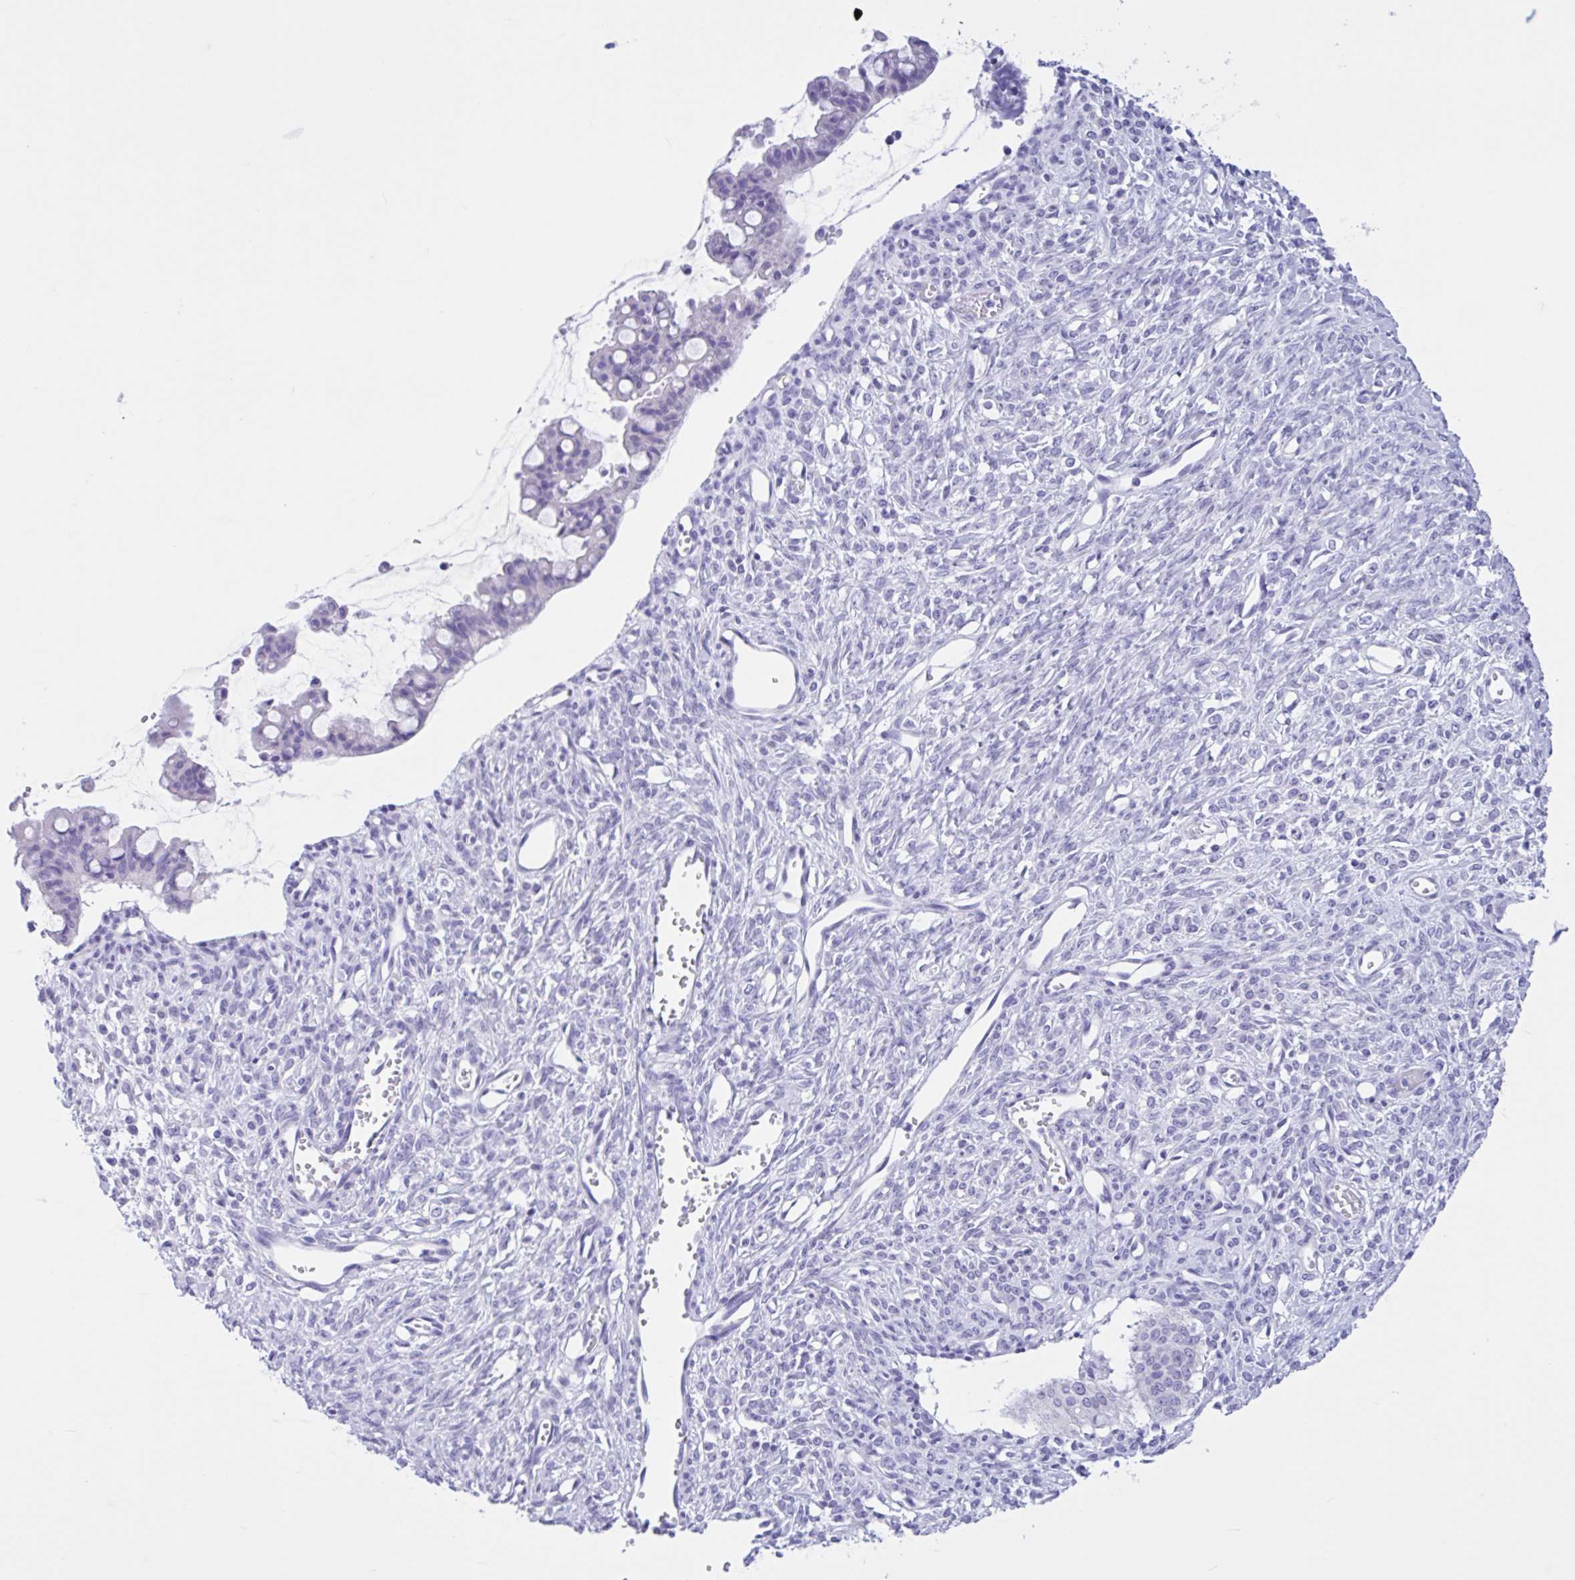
{"staining": {"intensity": "negative", "quantity": "none", "location": "none"}, "tissue": "ovarian cancer", "cell_type": "Tumor cells", "image_type": "cancer", "snomed": [{"axis": "morphology", "description": "Cystadenocarcinoma, mucinous, NOS"}, {"axis": "topography", "description": "Ovary"}], "caption": "Micrograph shows no significant protein expression in tumor cells of ovarian cancer.", "gene": "OR4N4", "patient": {"sex": "female", "age": 73}}